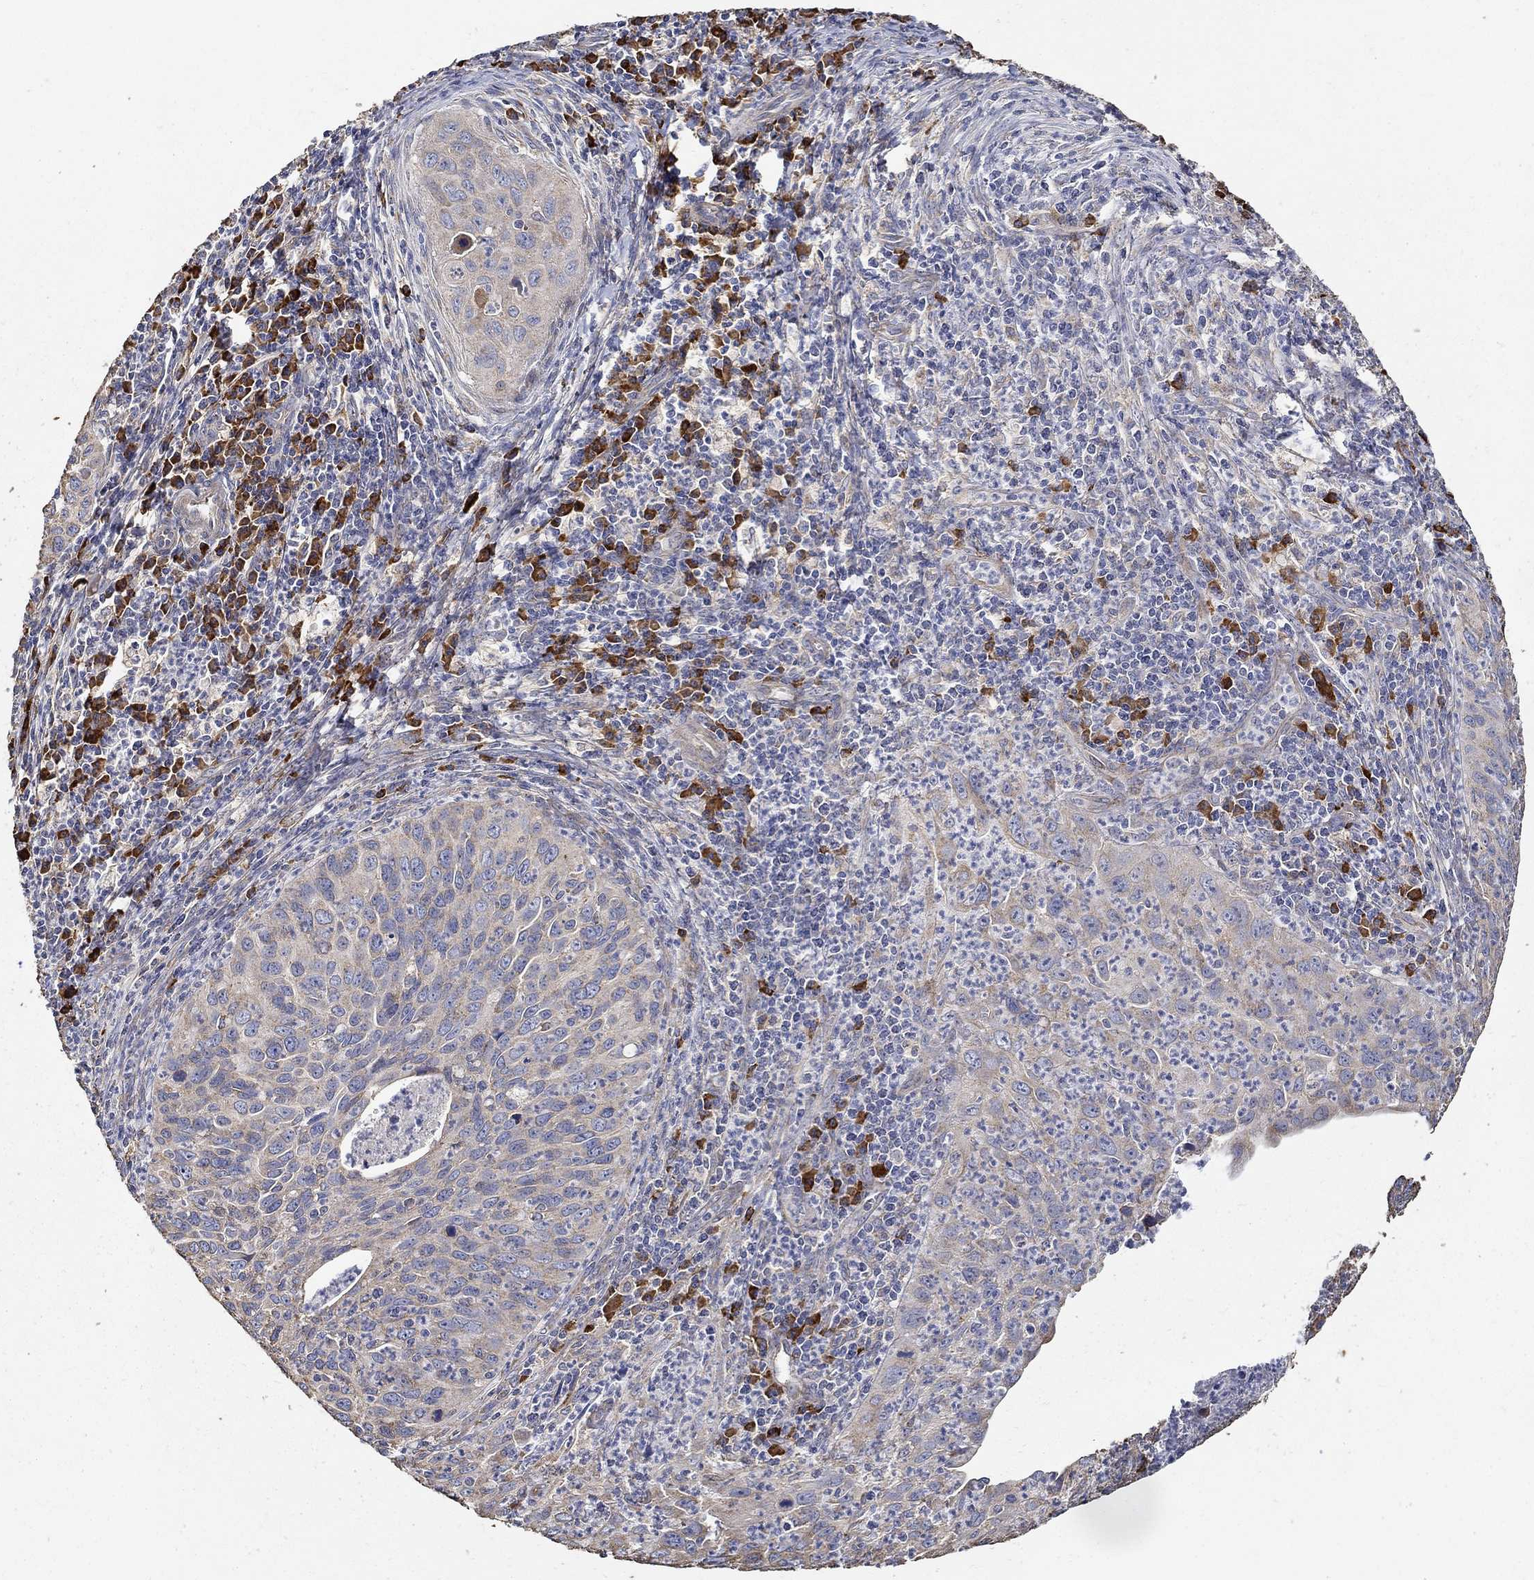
{"staining": {"intensity": "negative", "quantity": "none", "location": "none"}, "tissue": "cervical cancer", "cell_type": "Tumor cells", "image_type": "cancer", "snomed": [{"axis": "morphology", "description": "Squamous cell carcinoma, NOS"}, {"axis": "topography", "description": "Cervix"}], "caption": "Tumor cells show no significant protein staining in squamous cell carcinoma (cervical).", "gene": "EMILIN3", "patient": {"sex": "female", "age": 26}}